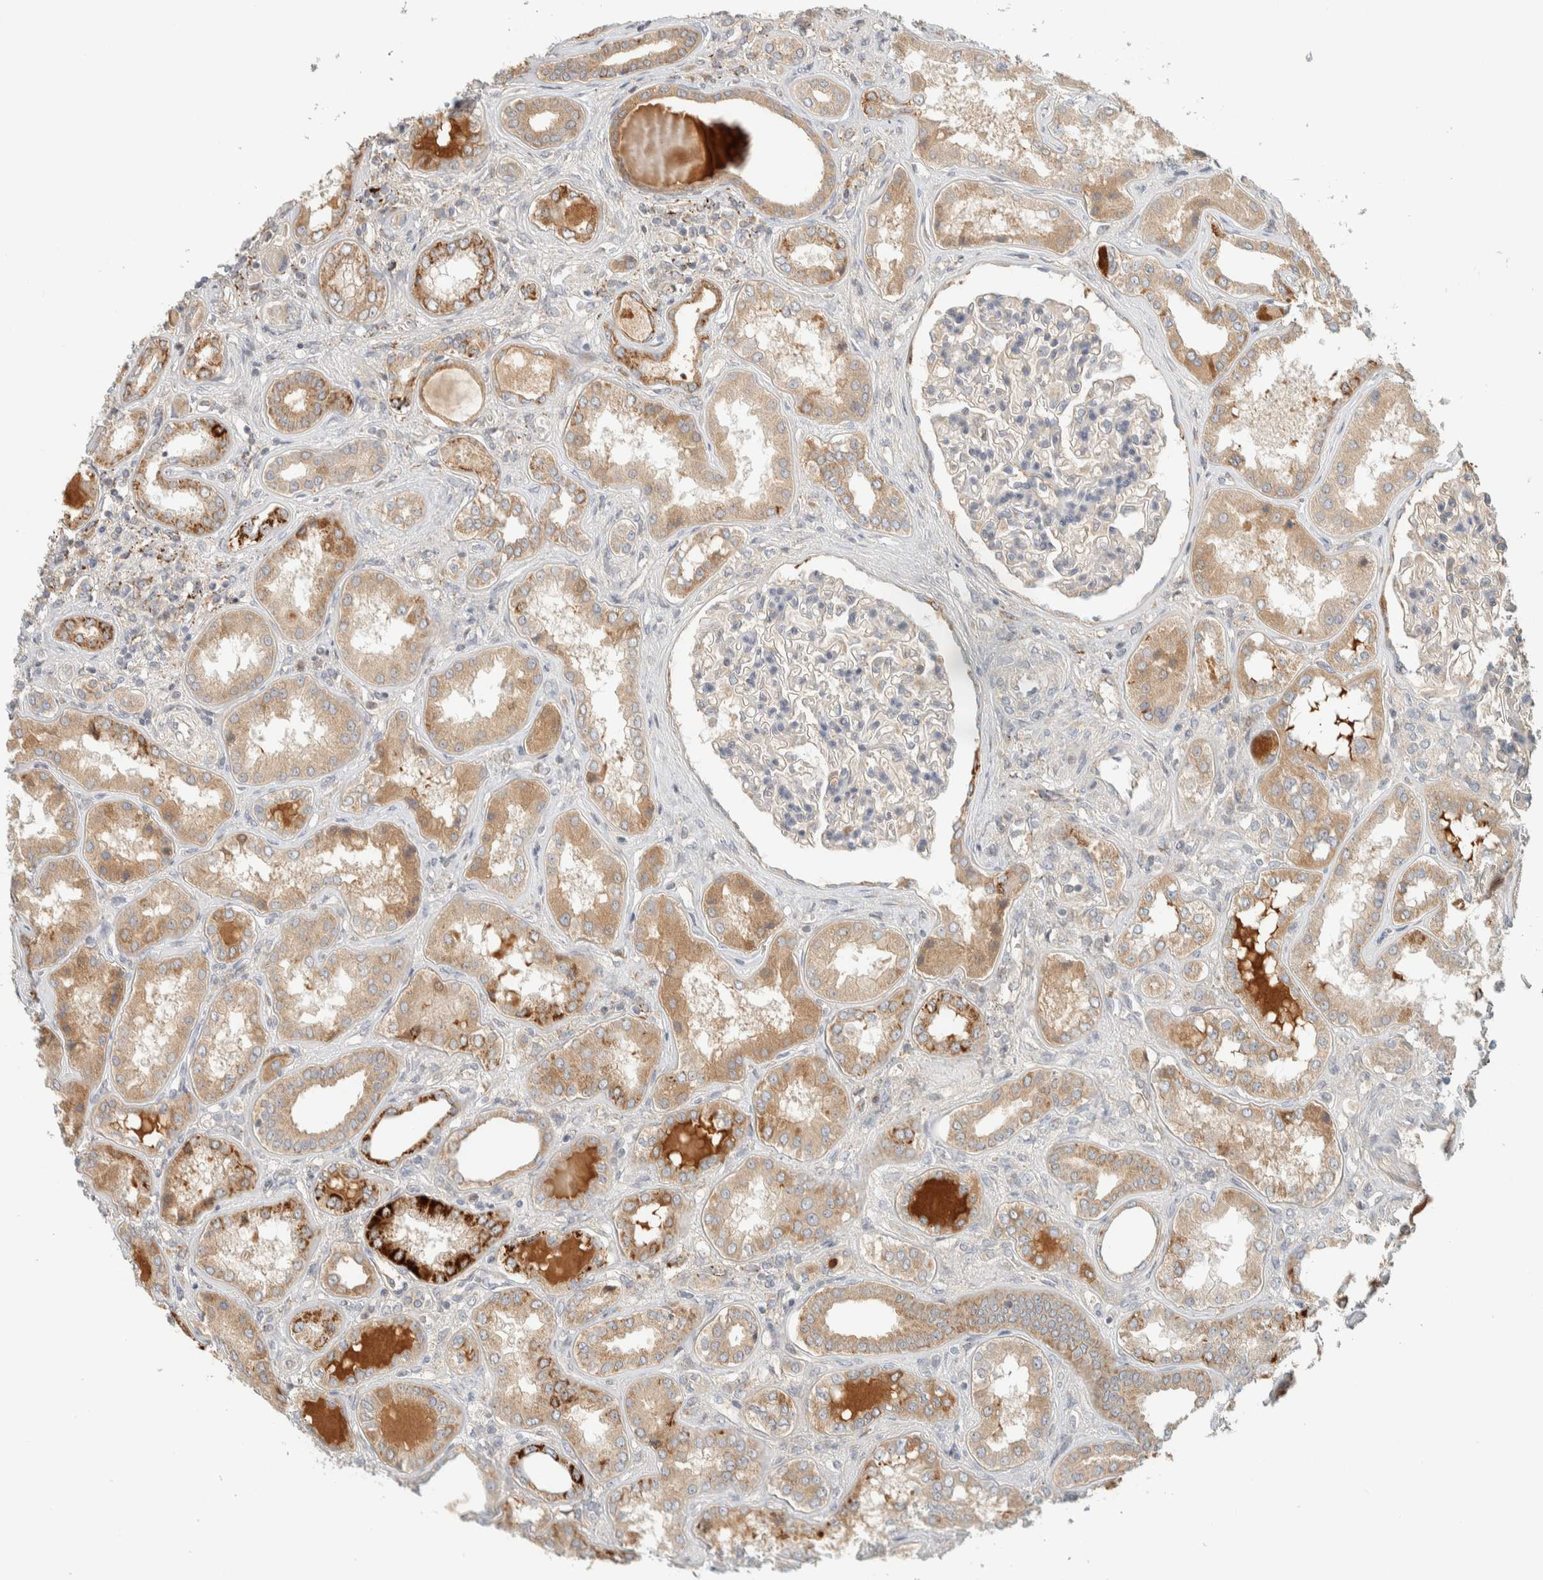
{"staining": {"intensity": "weak", "quantity": "25%-75%", "location": "cytoplasmic/membranous"}, "tissue": "kidney", "cell_type": "Cells in glomeruli", "image_type": "normal", "snomed": [{"axis": "morphology", "description": "Normal tissue, NOS"}, {"axis": "topography", "description": "Kidney"}], "caption": "Approximately 25%-75% of cells in glomeruli in normal kidney display weak cytoplasmic/membranous protein positivity as visualized by brown immunohistochemical staining.", "gene": "FAM167A", "patient": {"sex": "female", "age": 56}}